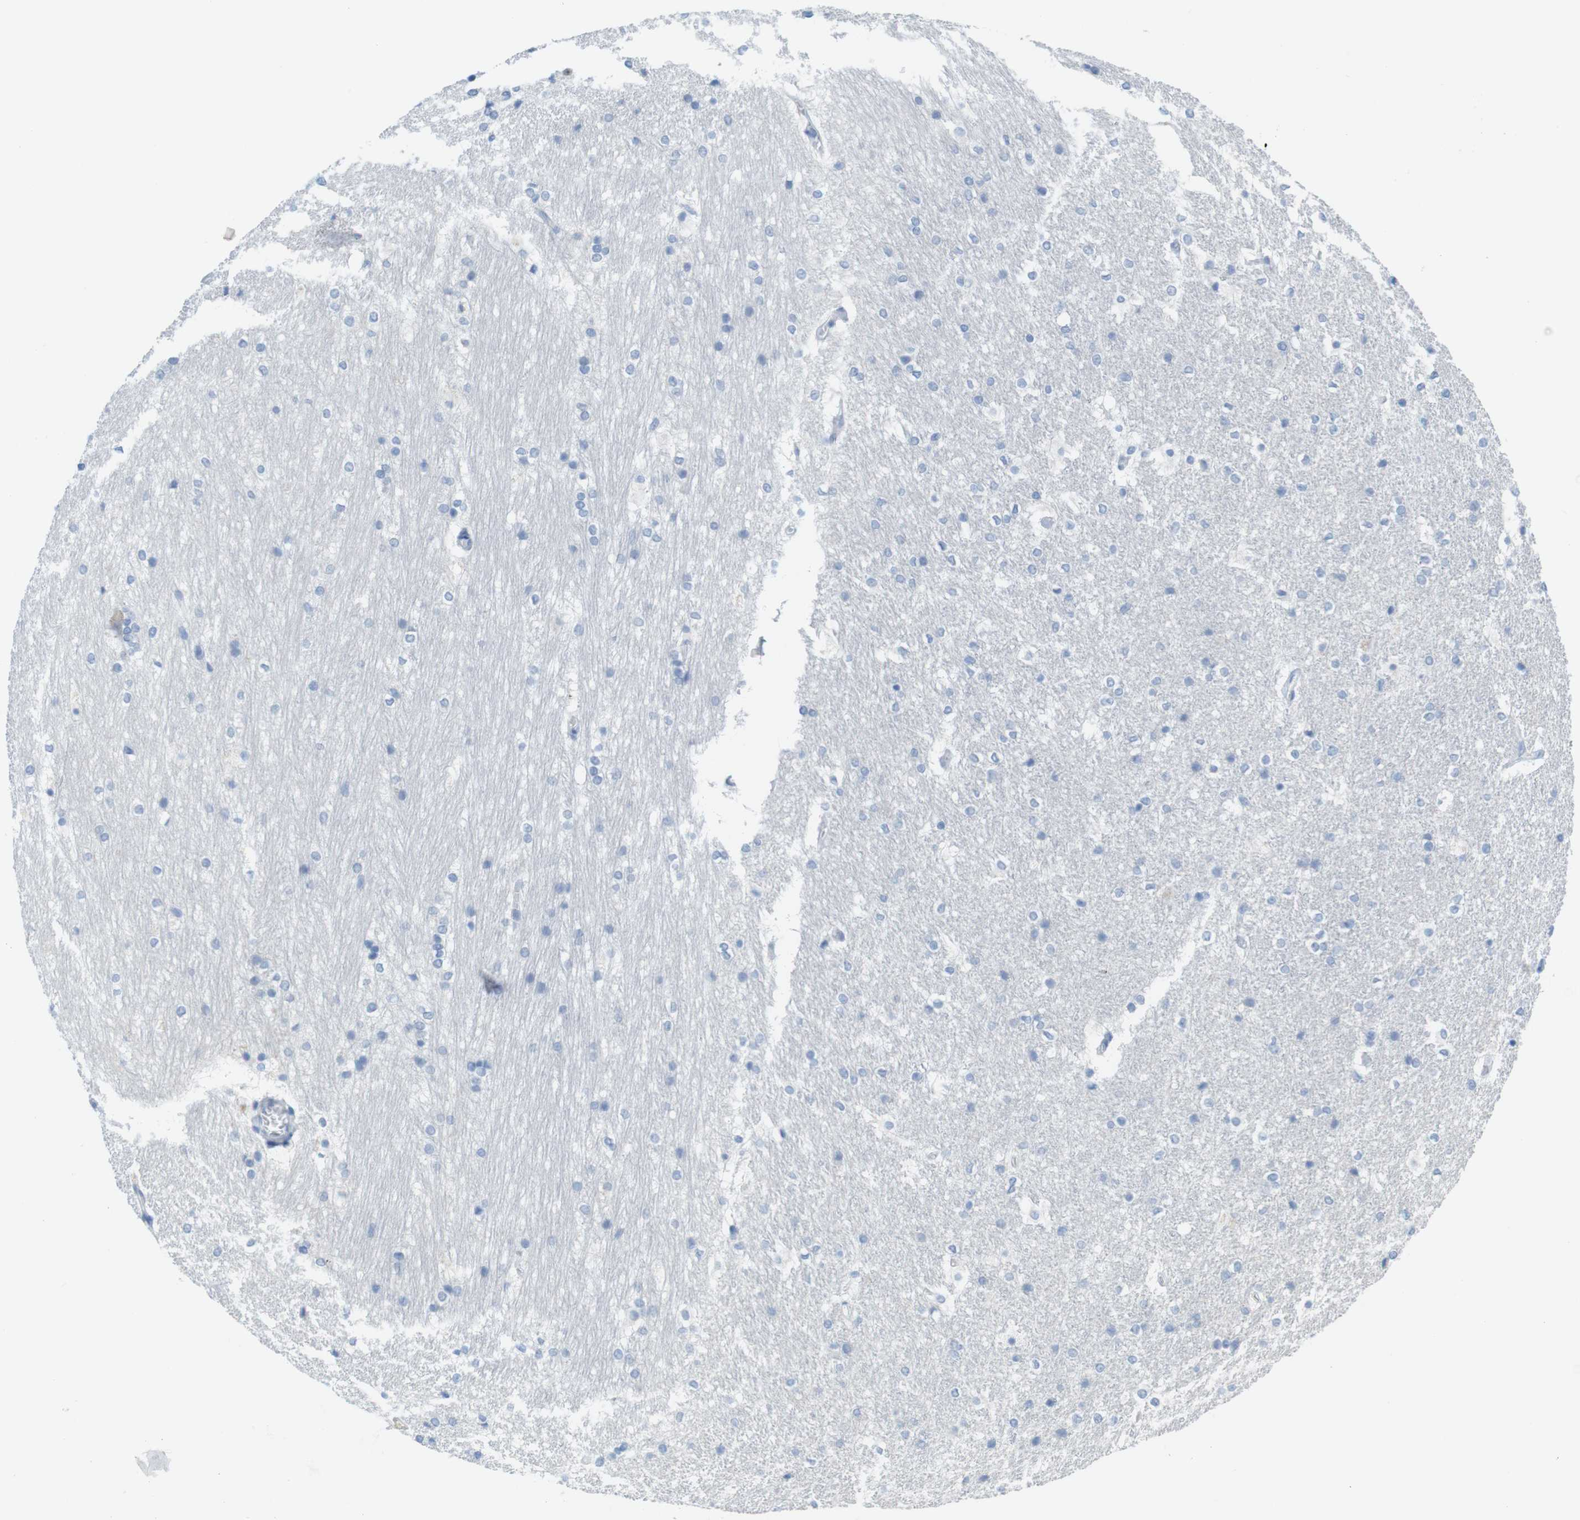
{"staining": {"intensity": "negative", "quantity": "none", "location": "none"}, "tissue": "hippocampus", "cell_type": "Glial cells", "image_type": "normal", "snomed": [{"axis": "morphology", "description": "Normal tissue, NOS"}, {"axis": "topography", "description": "Hippocampus"}], "caption": "A photomicrograph of hippocampus stained for a protein reveals no brown staining in glial cells. (Brightfield microscopy of DAB IHC at high magnification).", "gene": "CD5", "patient": {"sex": "female", "age": 19}}